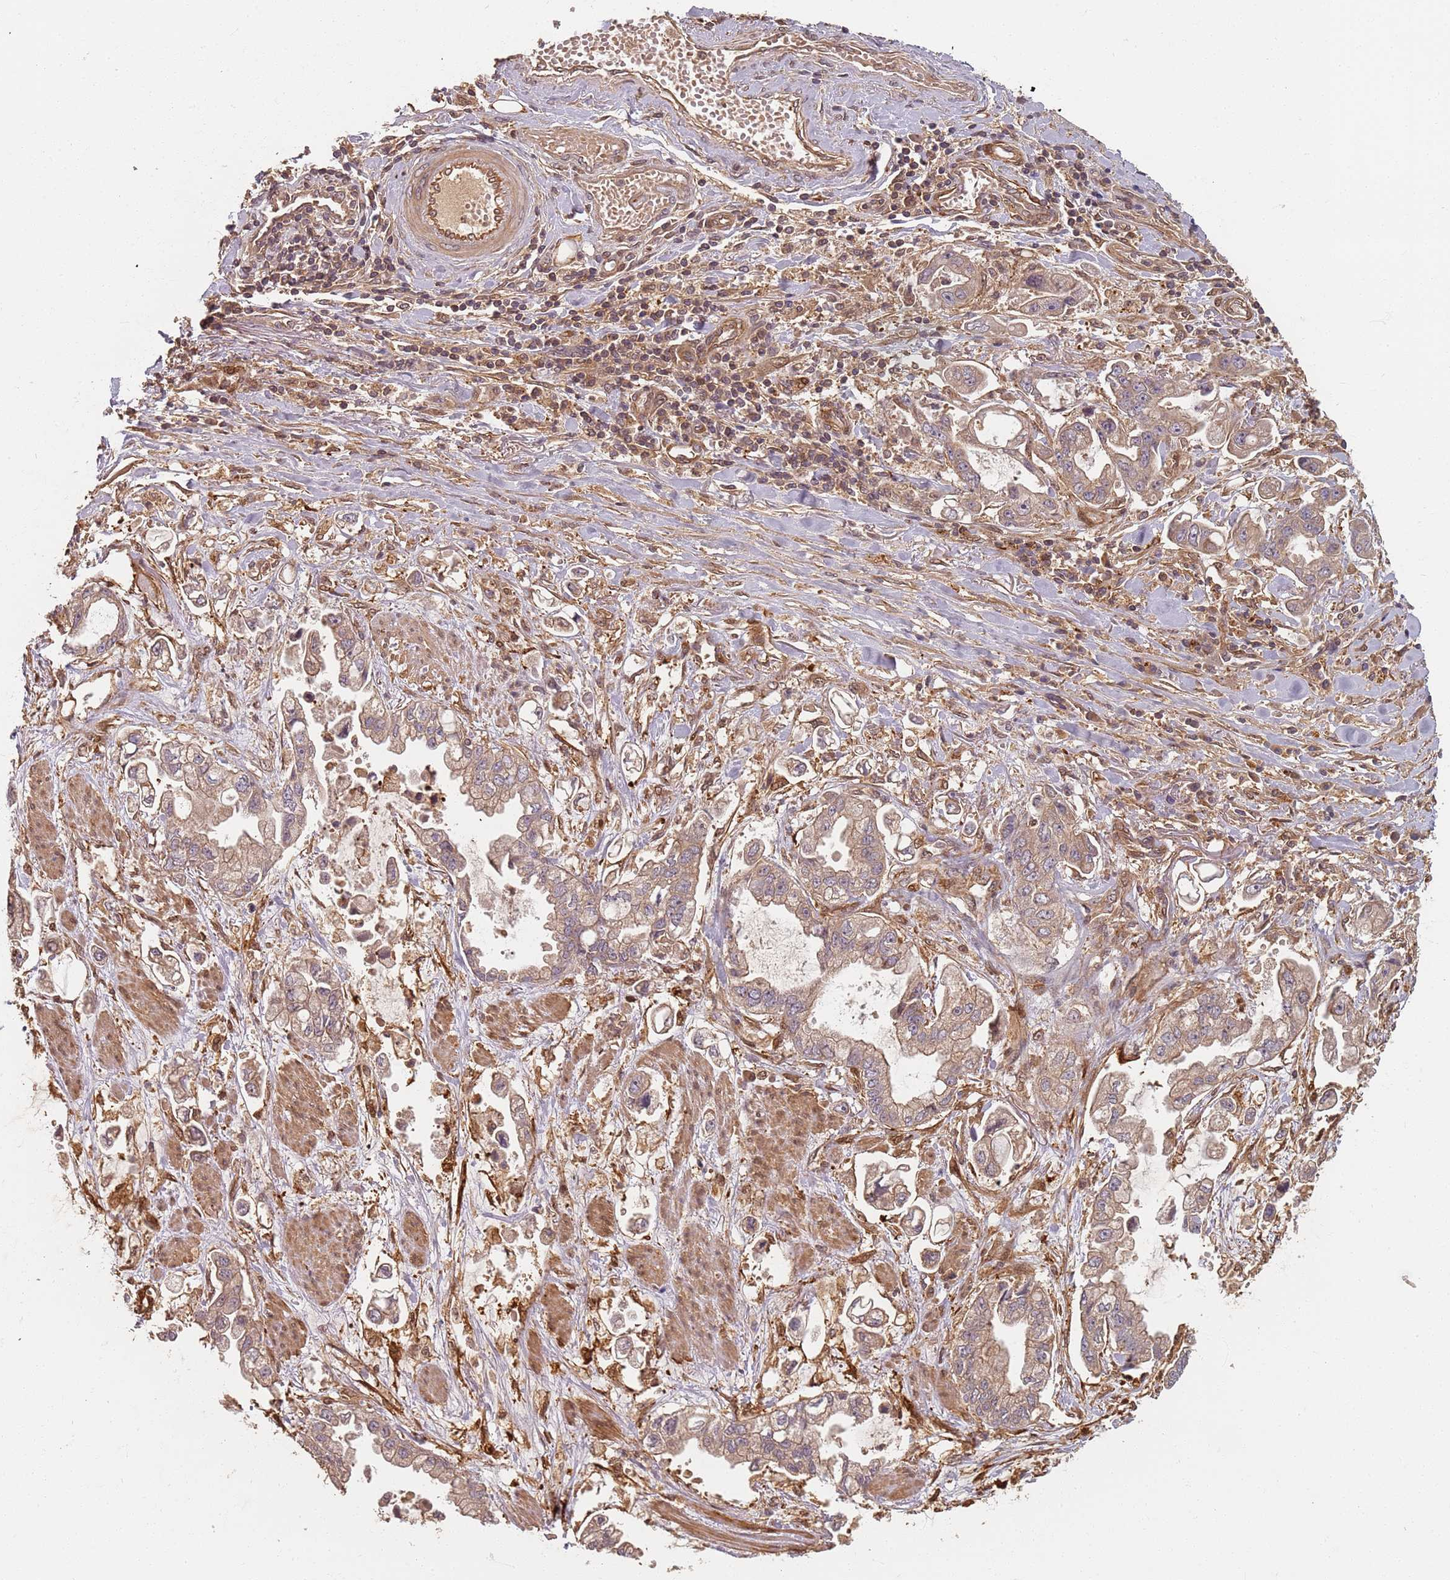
{"staining": {"intensity": "weak", "quantity": ">75%", "location": "cytoplasmic/membranous"}, "tissue": "stomach cancer", "cell_type": "Tumor cells", "image_type": "cancer", "snomed": [{"axis": "morphology", "description": "Adenocarcinoma, NOS"}, {"axis": "topography", "description": "Stomach"}], "caption": "Immunohistochemical staining of adenocarcinoma (stomach) reveals low levels of weak cytoplasmic/membranous staining in approximately >75% of tumor cells. Using DAB (brown) and hematoxylin (blue) stains, captured at high magnification using brightfield microscopy.", "gene": "SDCCAG8", "patient": {"sex": "male", "age": 62}}